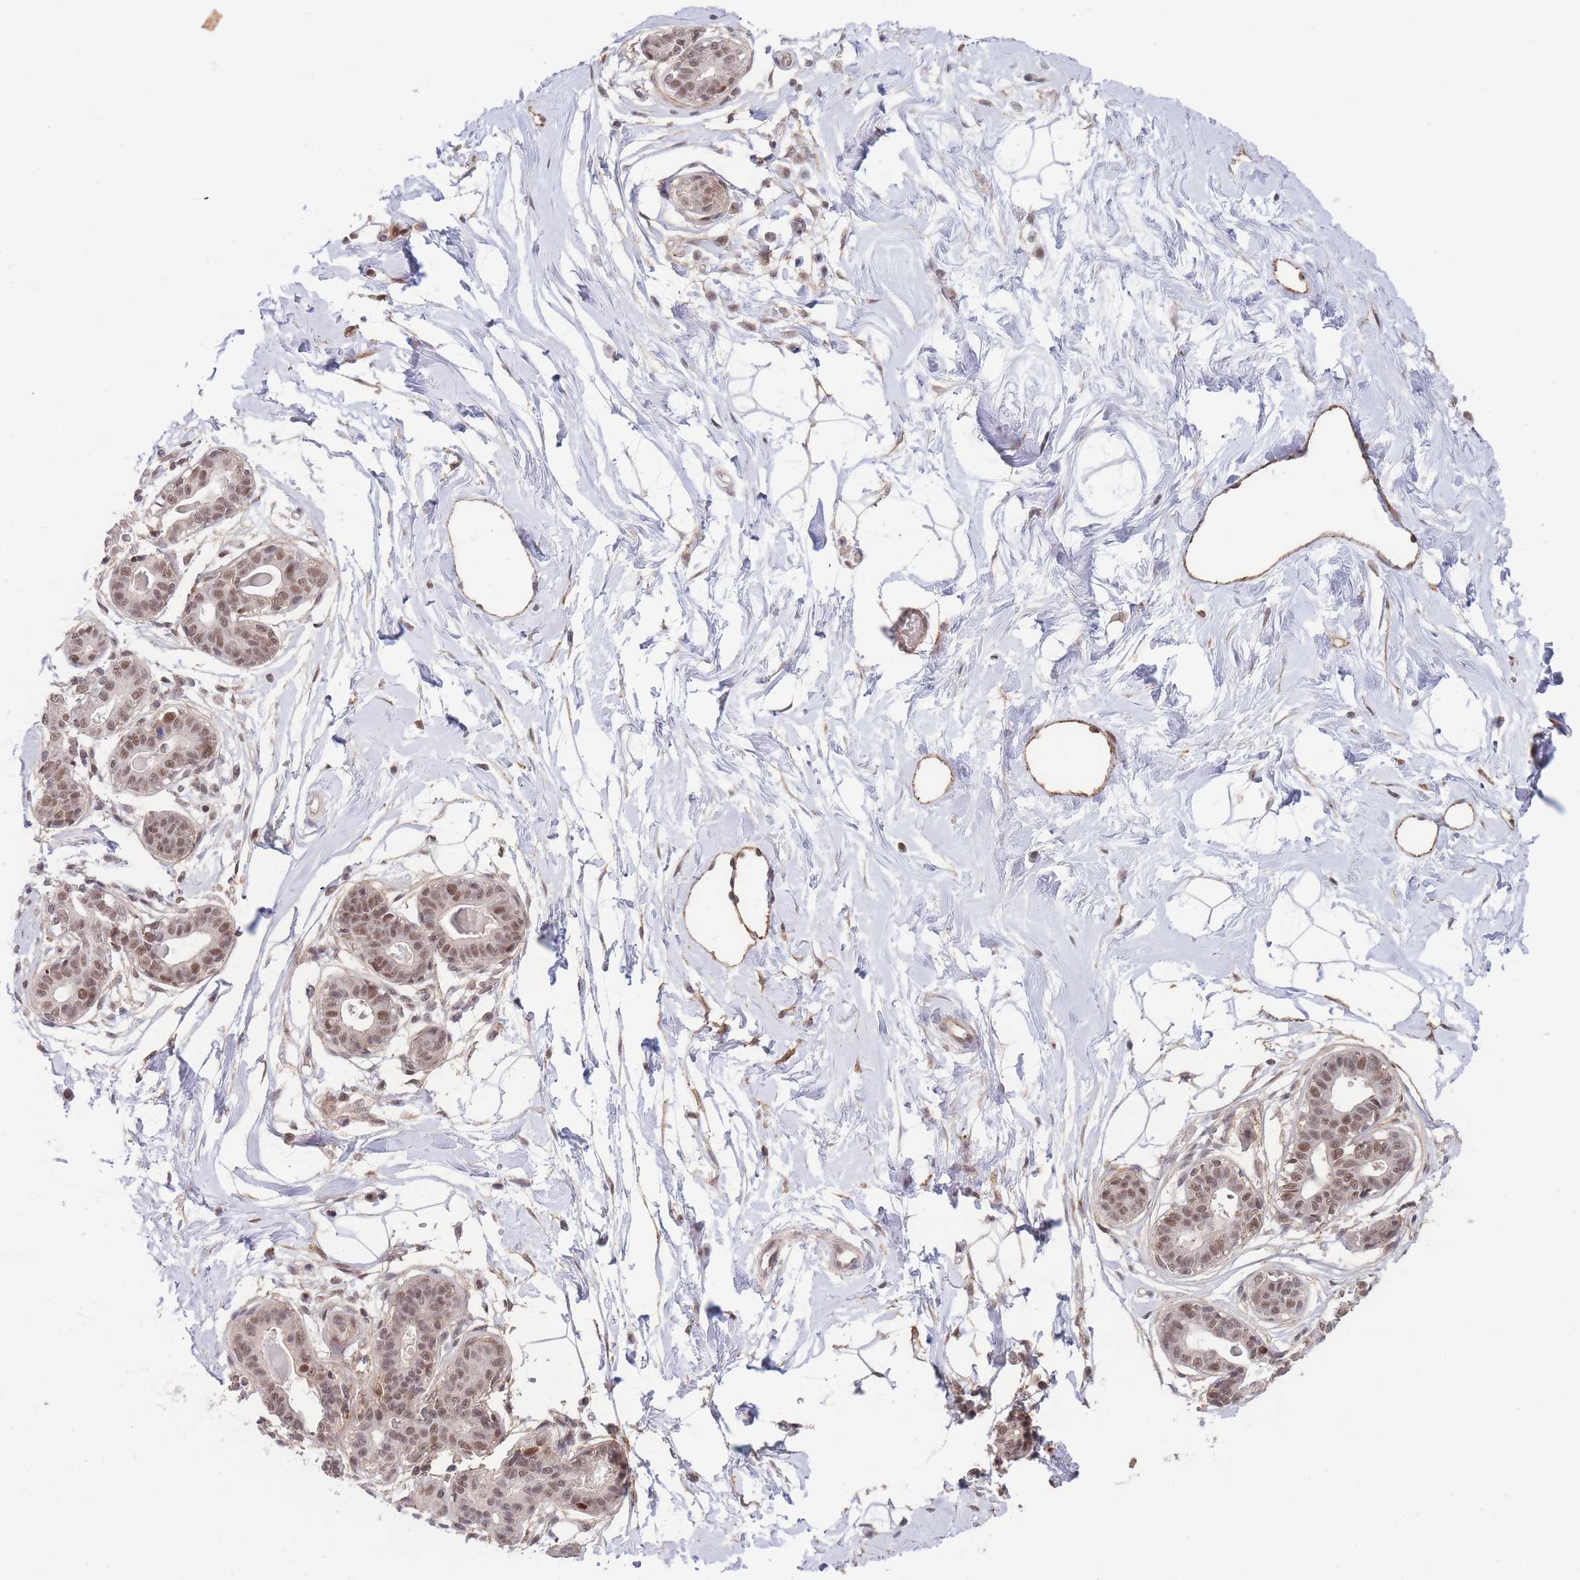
{"staining": {"intensity": "negative", "quantity": "none", "location": "none"}, "tissue": "breast", "cell_type": "Adipocytes", "image_type": "normal", "snomed": [{"axis": "morphology", "description": "Normal tissue, NOS"}, {"axis": "topography", "description": "Breast"}], "caption": "This image is of benign breast stained with immunohistochemistry to label a protein in brown with the nuclei are counter-stained blue. There is no expression in adipocytes.", "gene": "BOD1L1", "patient": {"sex": "female", "age": 45}}